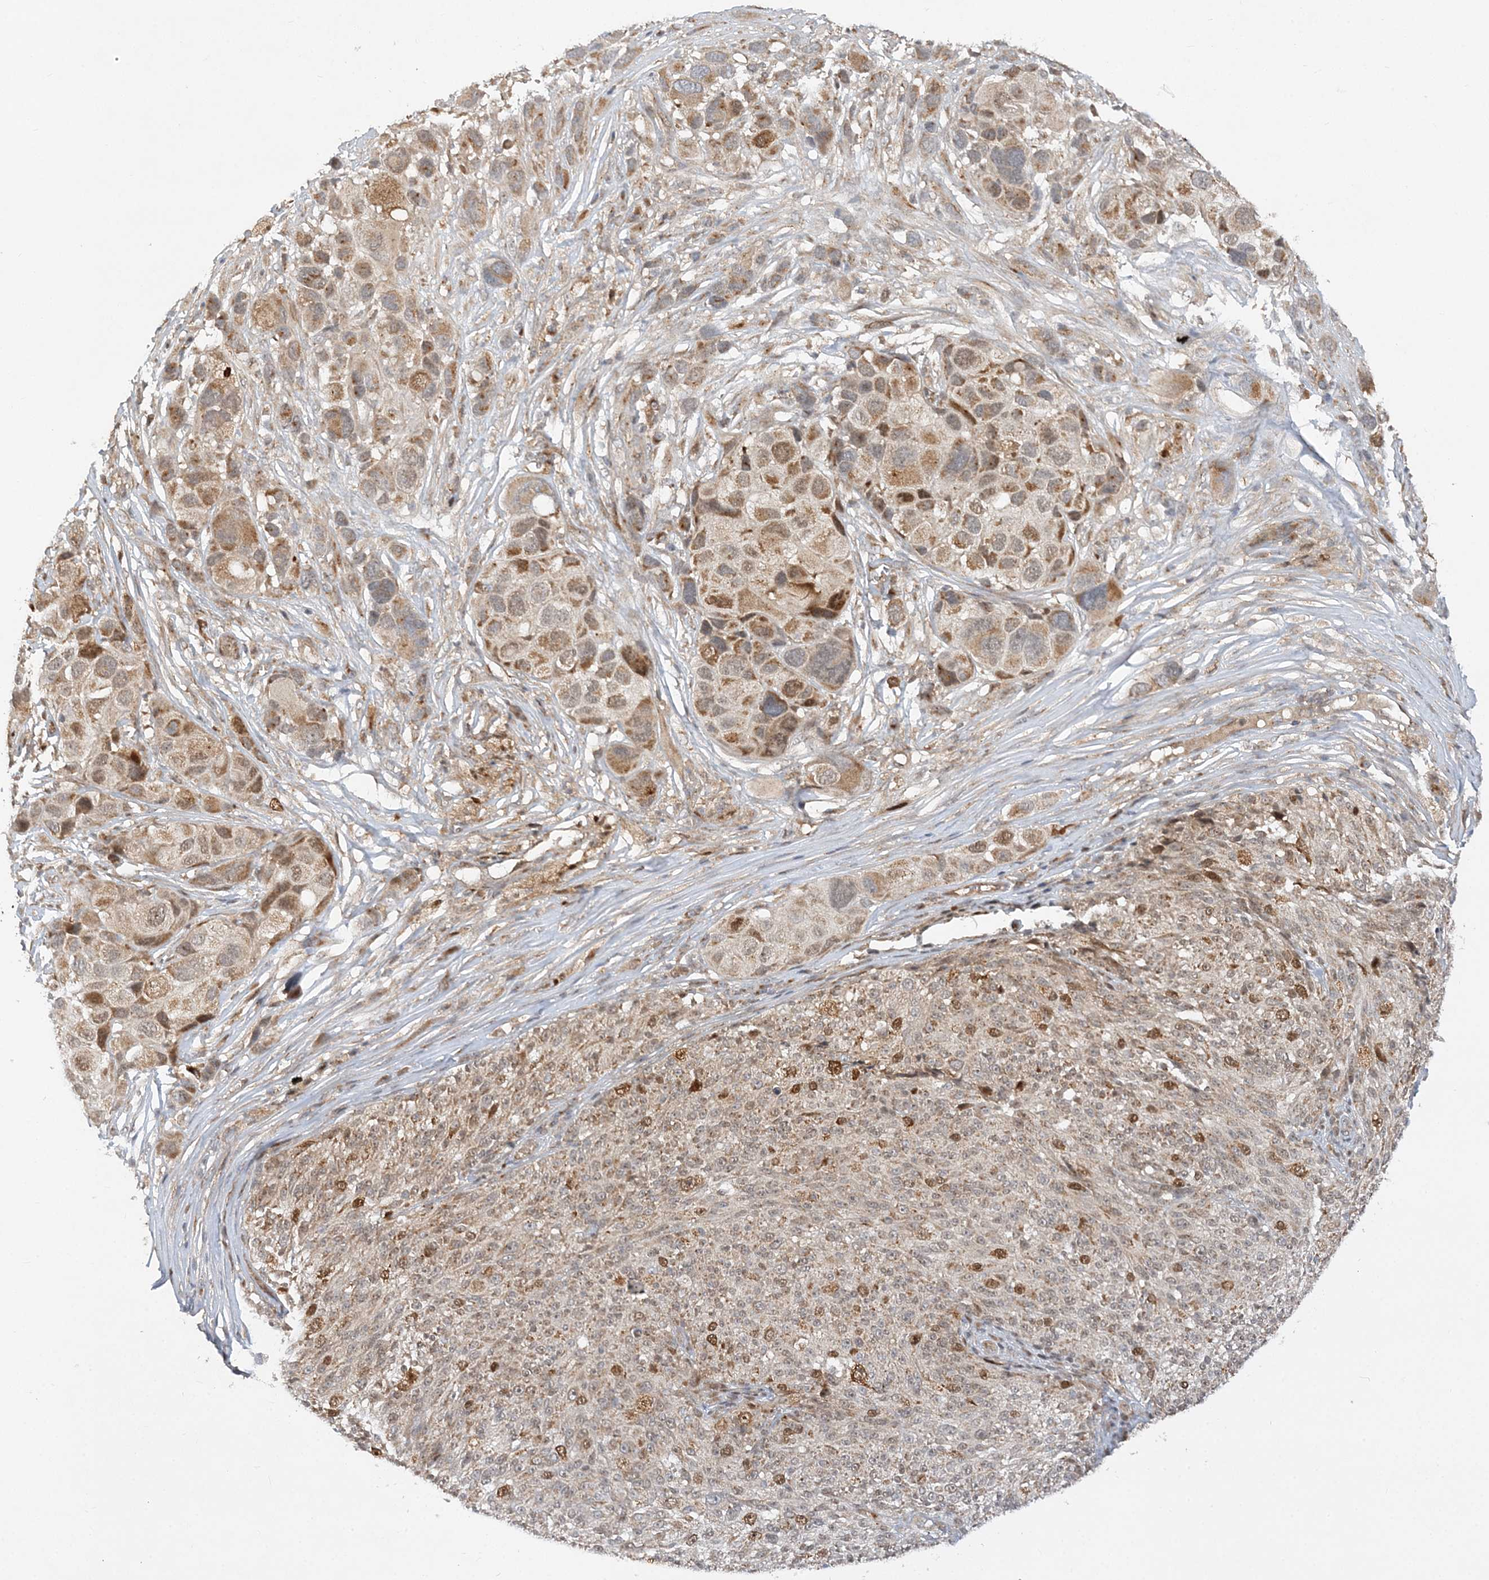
{"staining": {"intensity": "moderate", "quantity": "25%-75%", "location": "cytoplasmic/membranous,nuclear"}, "tissue": "melanoma", "cell_type": "Tumor cells", "image_type": "cancer", "snomed": [{"axis": "morphology", "description": "Malignant melanoma, NOS"}, {"axis": "topography", "description": "Skin of trunk"}], "caption": "Immunohistochemistry photomicrograph of human melanoma stained for a protein (brown), which displays medium levels of moderate cytoplasmic/membranous and nuclear expression in about 25%-75% of tumor cells.", "gene": "MXI1", "patient": {"sex": "male", "age": 71}}